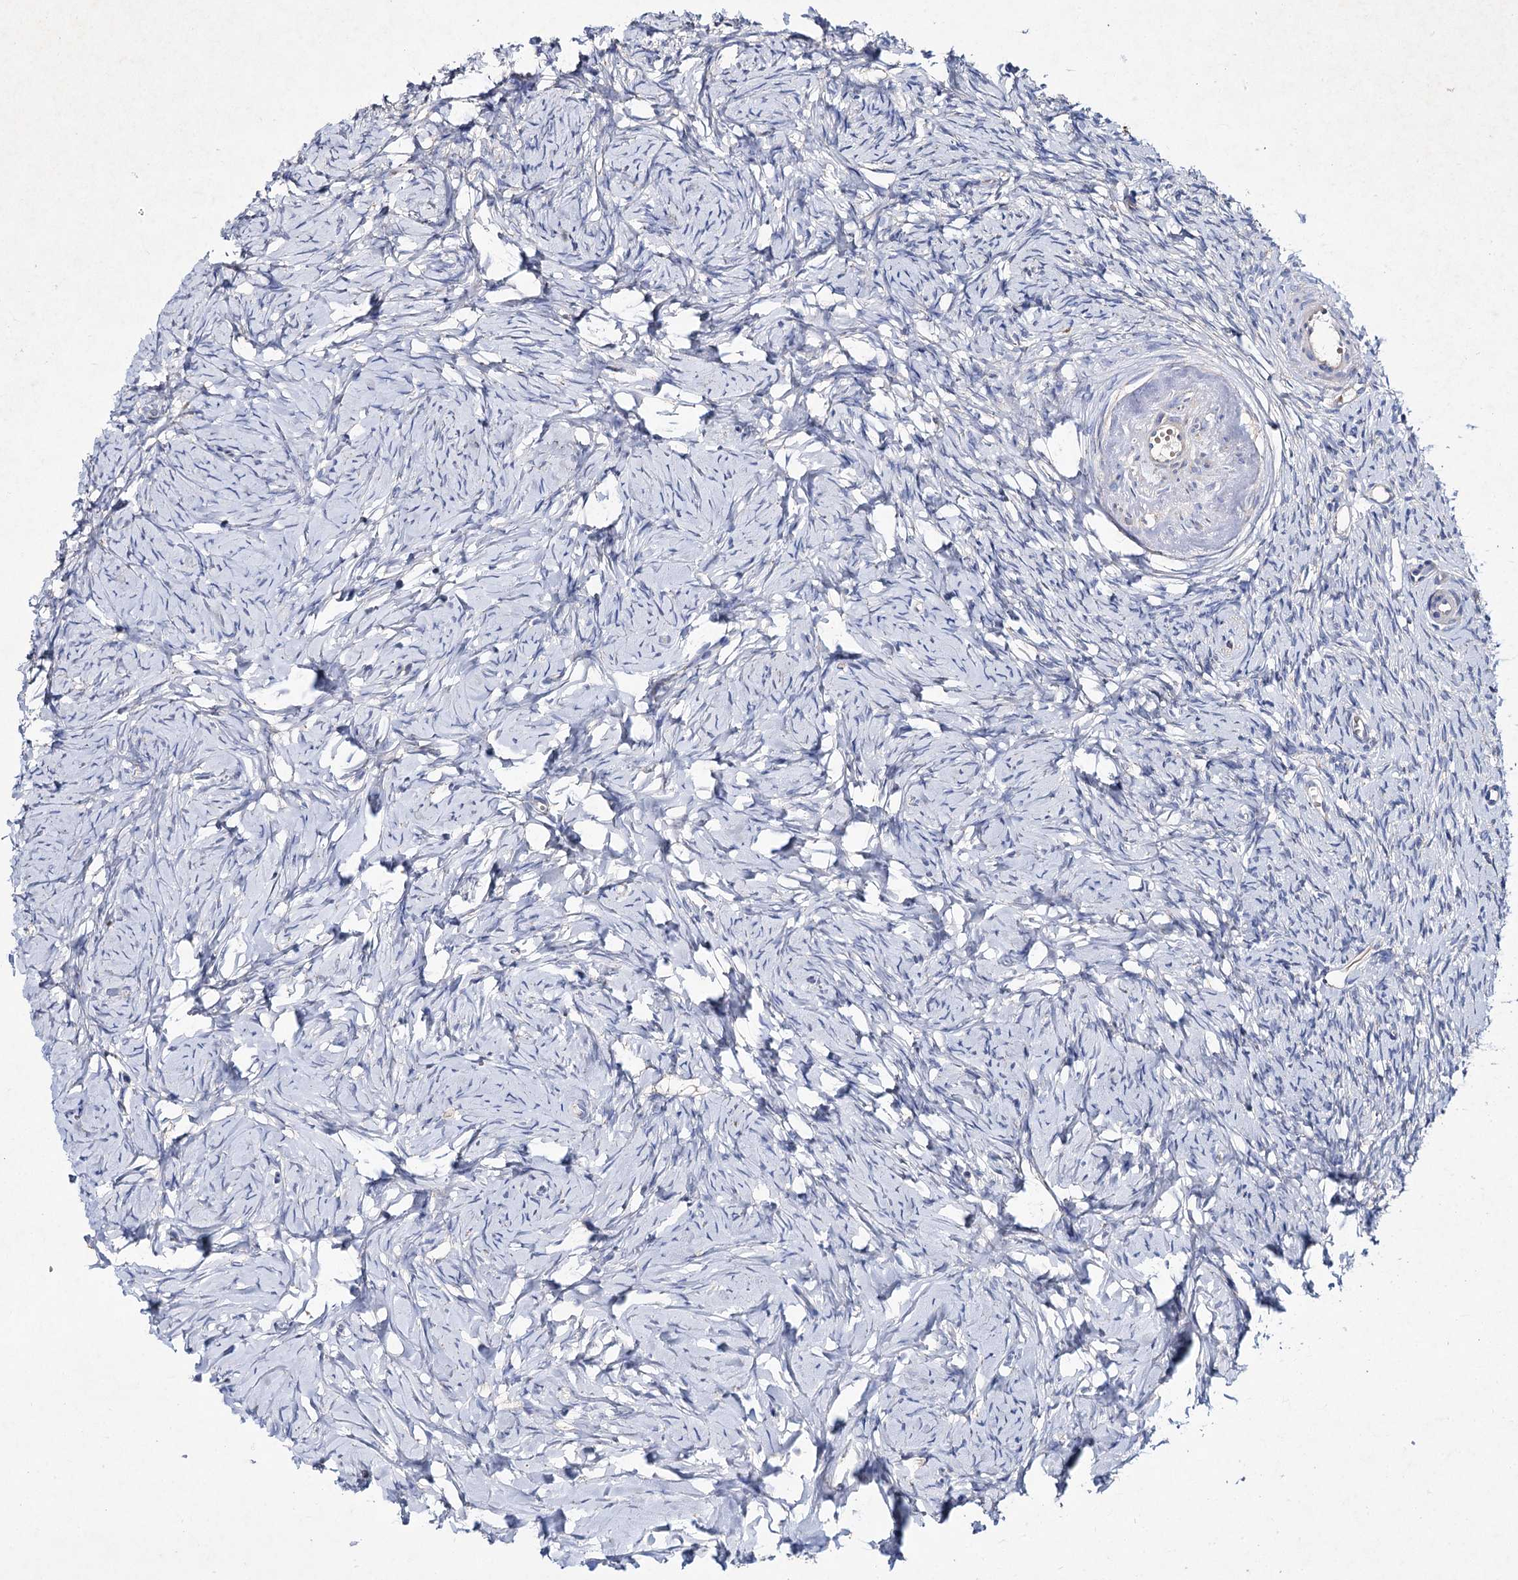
{"staining": {"intensity": "negative", "quantity": "none", "location": "none"}, "tissue": "ovary", "cell_type": "Ovarian stroma cells", "image_type": "normal", "snomed": [{"axis": "morphology", "description": "Normal tissue, NOS"}, {"axis": "topography", "description": "Ovary"}], "caption": "Immunohistochemistry image of unremarkable ovary stained for a protein (brown), which demonstrates no staining in ovarian stroma cells.", "gene": "UBASH3B", "patient": {"sex": "female", "age": 51}}